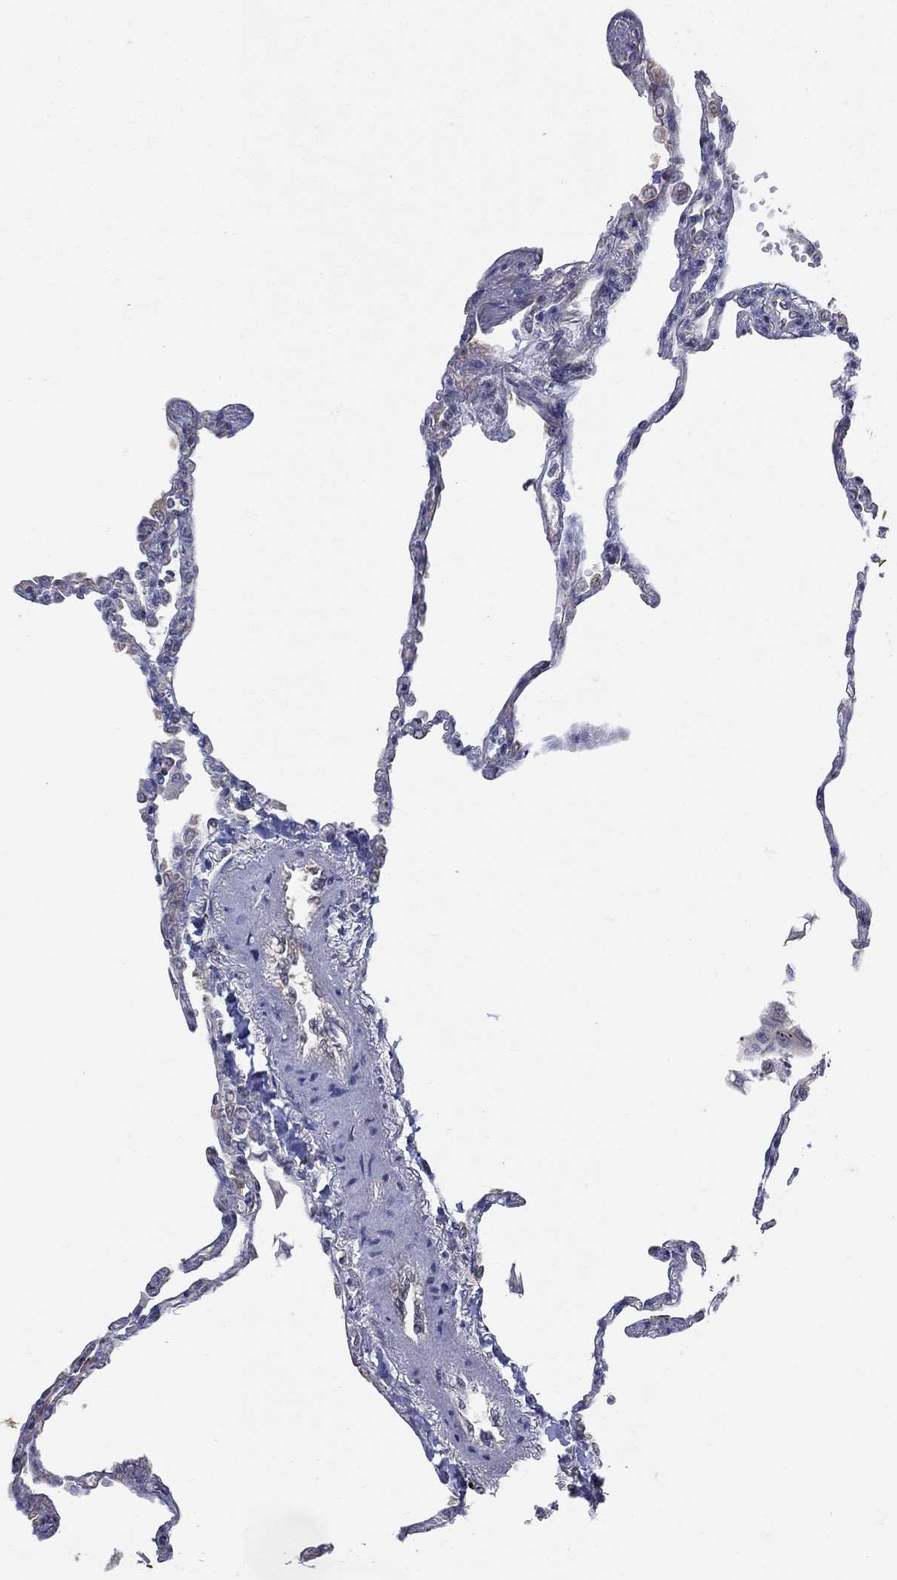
{"staining": {"intensity": "weak", "quantity": "<25%", "location": "cytoplasmic/membranous,nuclear"}, "tissue": "lung", "cell_type": "Alveolar cells", "image_type": "normal", "snomed": [{"axis": "morphology", "description": "Normal tissue, NOS"}, {"axis": "topography", "description": "Lung"}], "caption": "Immunohistochemistry histopathology image of unremarkable human lung stained for a protein (brown), which demonstrates no expression in alveolar cells. (DAB immunohistochemistry (IHC), high magnification).", "gene": "GMPR2", "patient": {"sex": "male", "age": 78}}